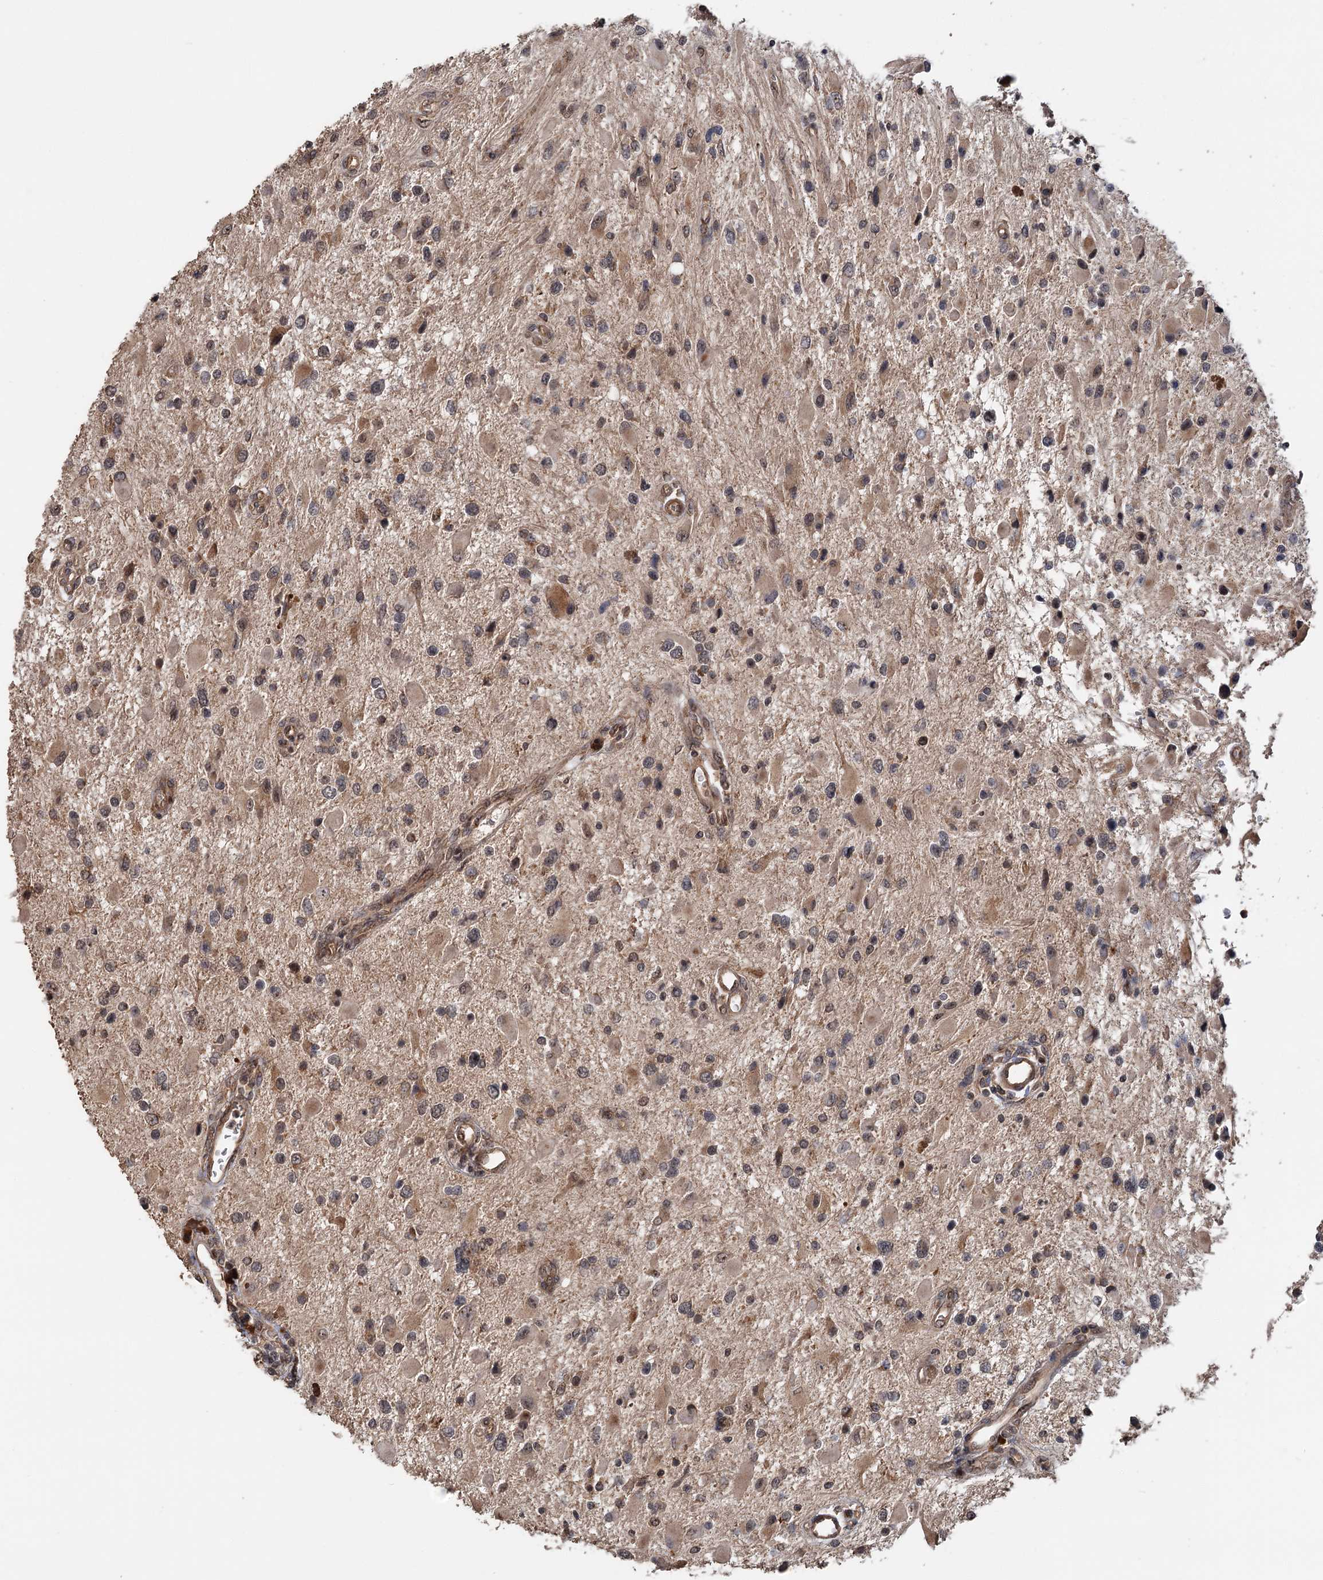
{"staining": {"intensity": "weak", "quantity": ">75%", "location": "cytoplasmic/membranous"}, "tissue": "glioma", "cell_type": "Tumor cells", "image_type": "cancer", "snomed": [{"axis": "morphology", "description": "Glioma, malignant, High grade"}, {"axis": "topography", "description": "Brain"}], "caption": "The image exhibits staining of glioma, revealing weak cytoplasmic/membranous protein expression (brown color) within tumor cells.", "gene": "KANSL2", "patient": {"sex": "male", "age": 53}}